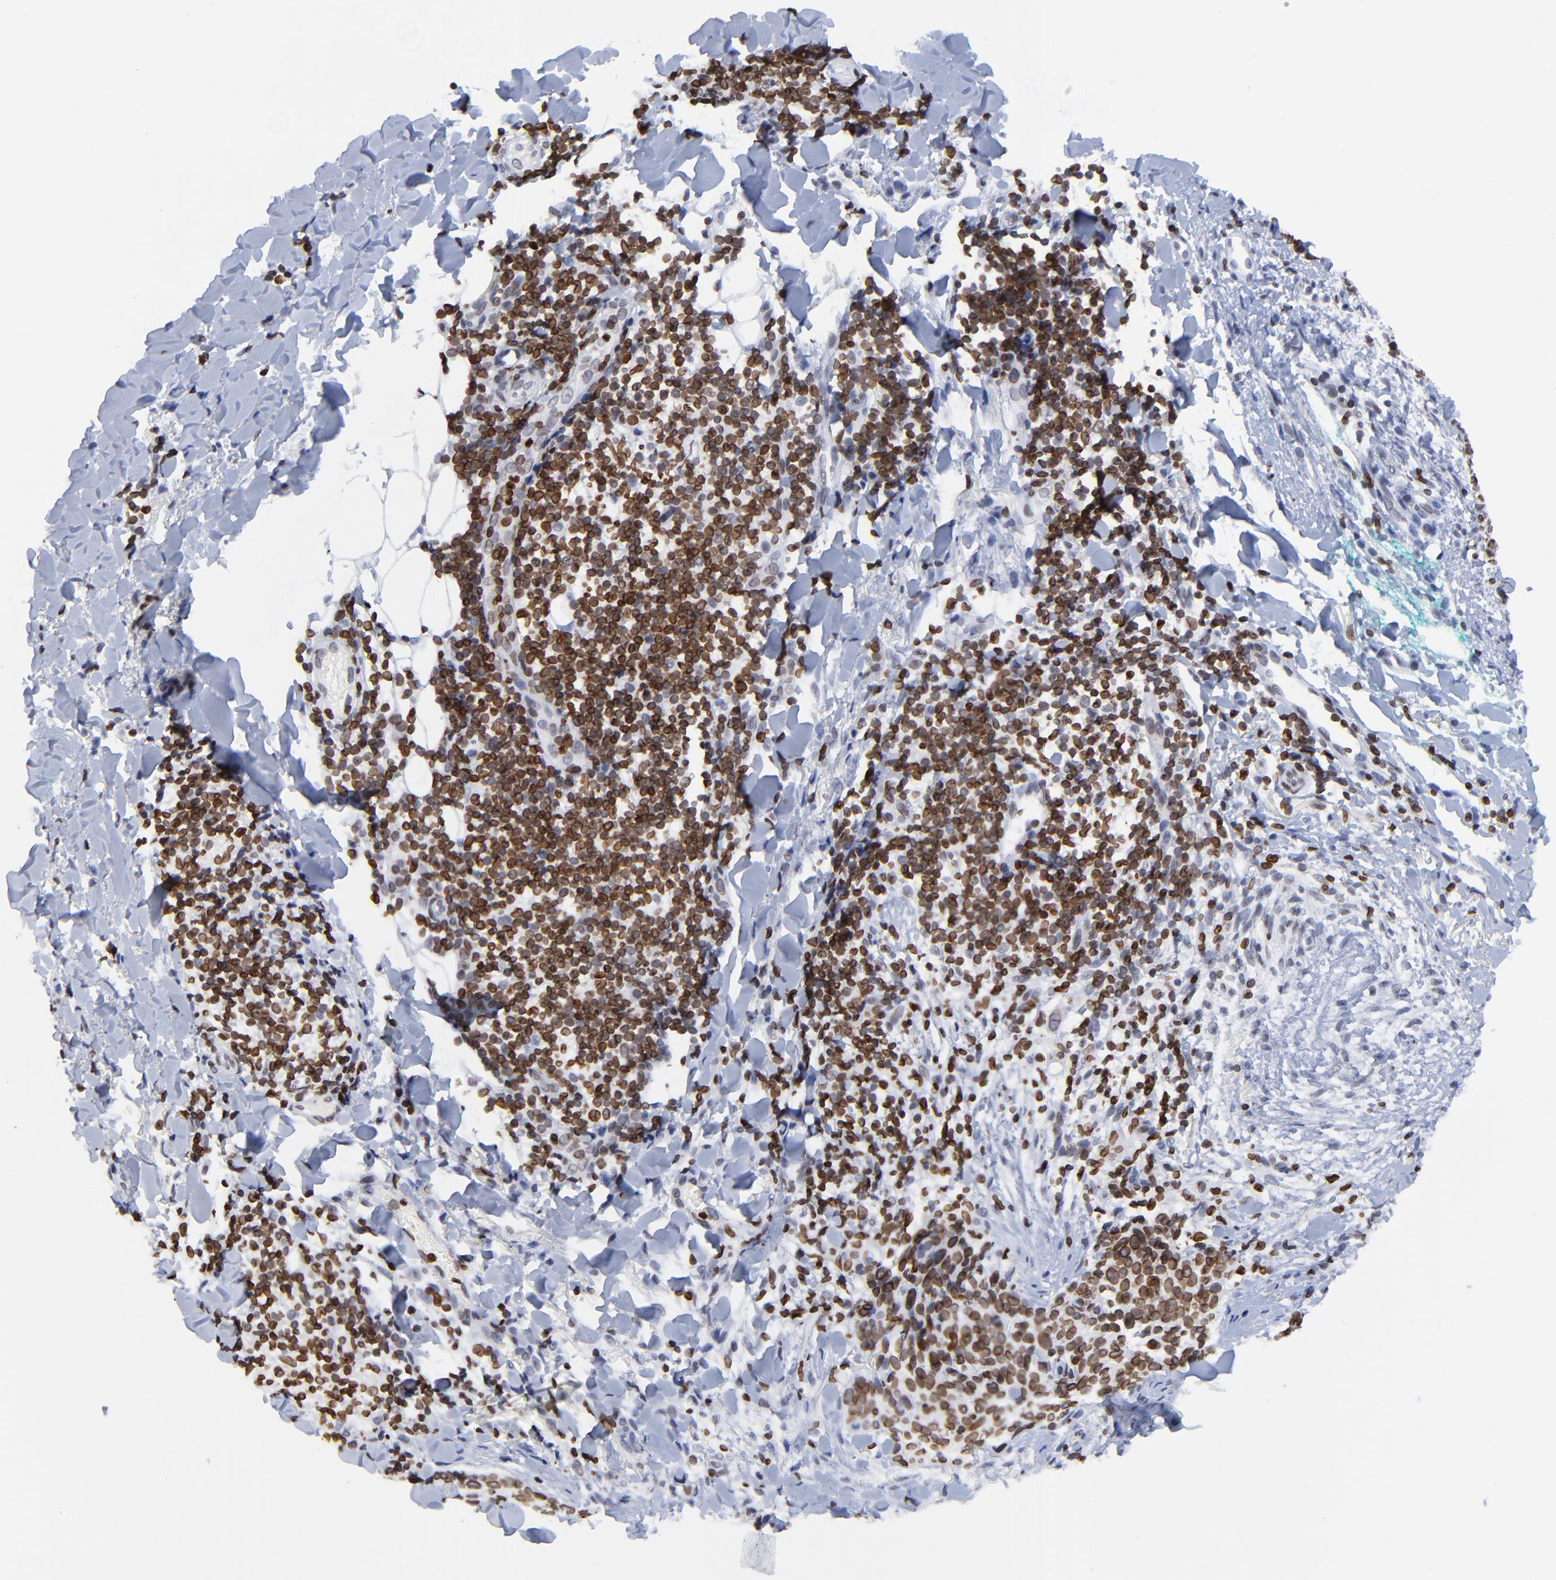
{"staining": {"intensity": "strong", "quantity": ">75%", "location": "cytoplasmic/membranous,nuclear"}, "tissue": "skin cancer", "cell_type": "Tumor cells", "image_type": "cancer", "snomed": [{"axis": "morphology", "description": "Normal tissue, NOS"}, {"axis": "morphology", "description": "Basal cell carcinoma"}, {"axis": "topography", "description": "Skin"}], "caption": "High-power microscopy captured an IHC histopathology image of basal cell carcinoma (skin), revealing strong cytoplasmic/membranous and nuclear positivity in about >75% of tumor cells.", "gene": "THAP7", "patient": {"sex": "female", "age": 57}}